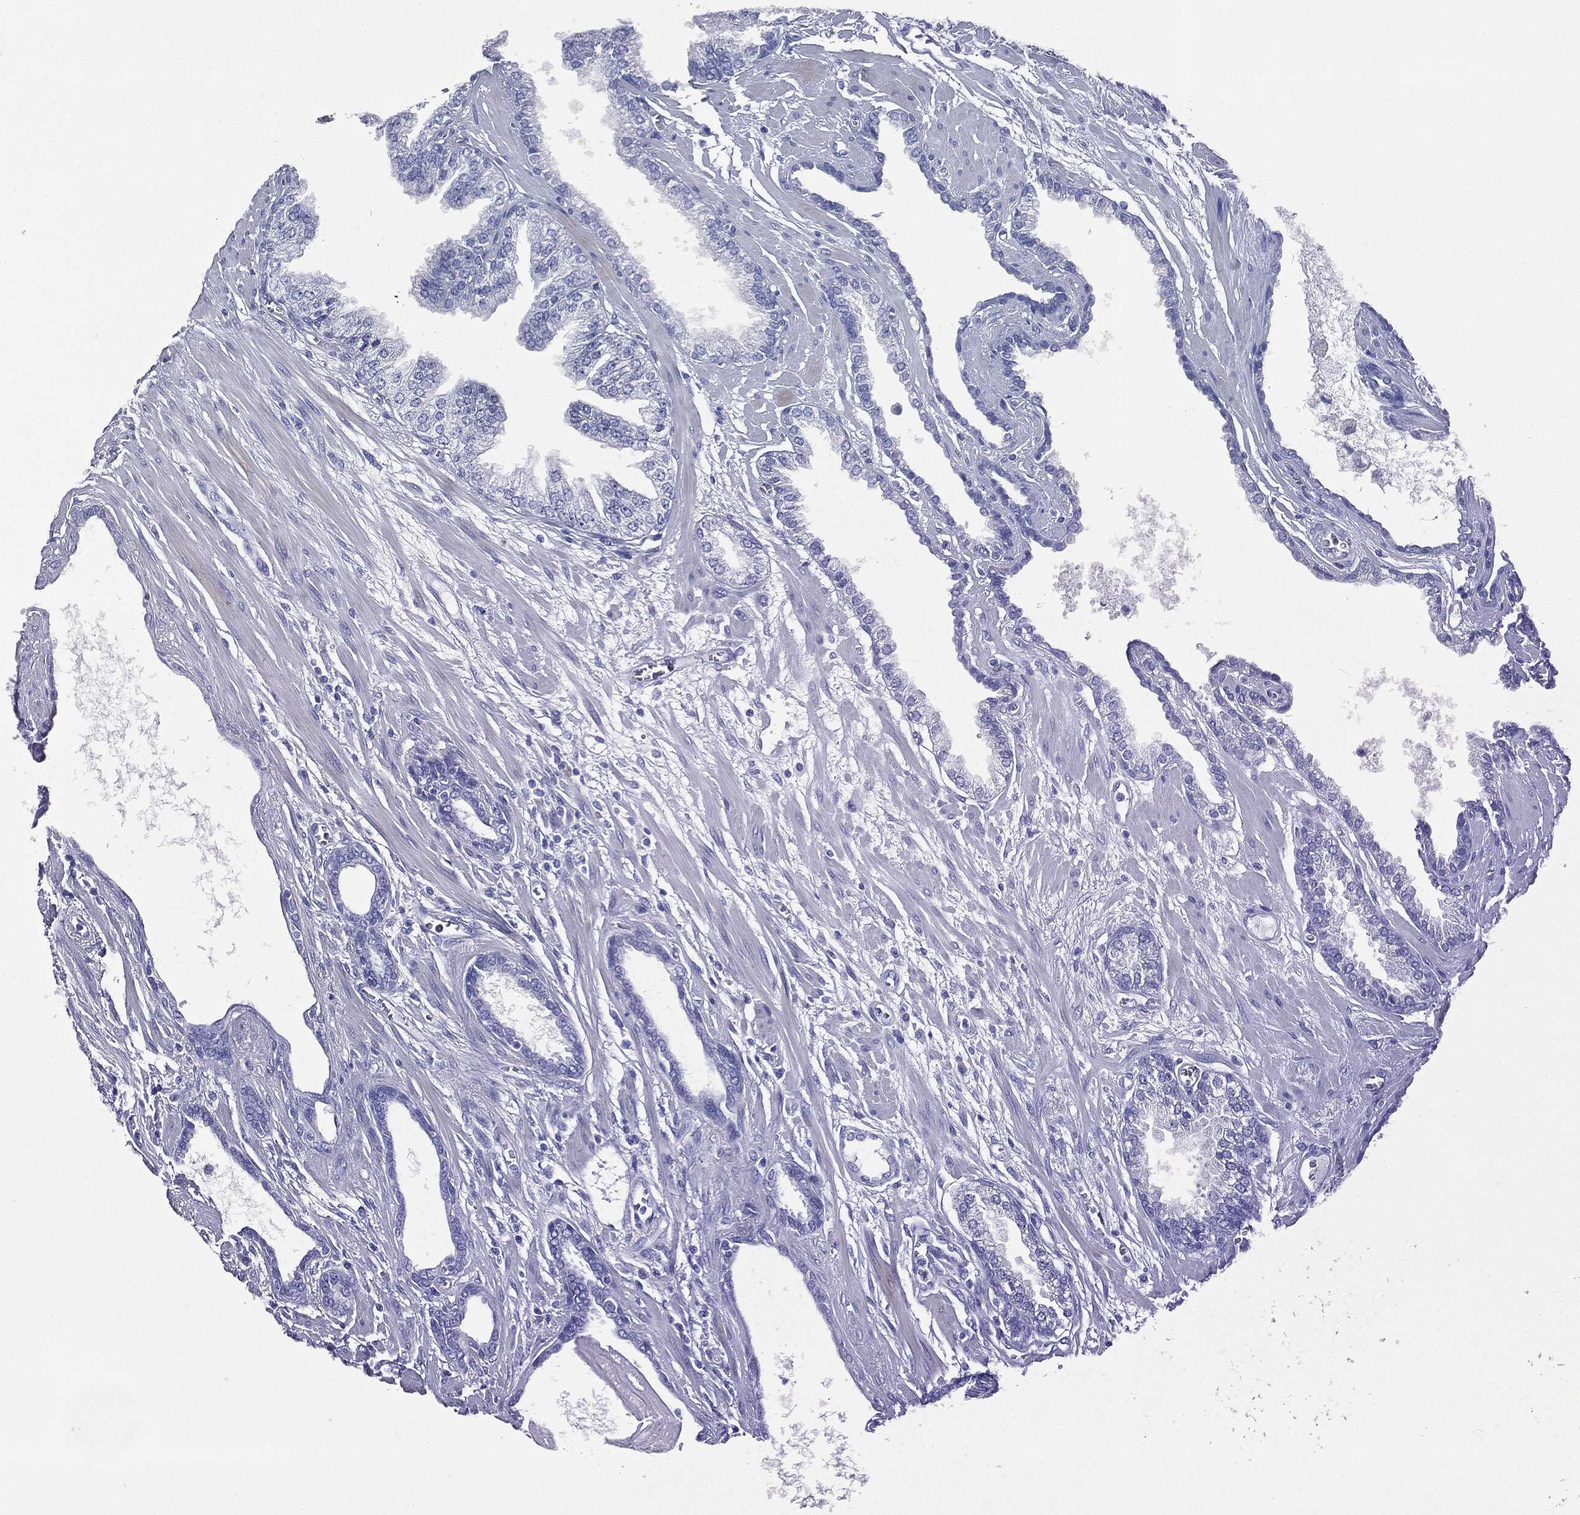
{"staining": {"intensity": "negative", "quantity": "none", "location": "none"}, "tissue": "prostate cancer", "cell_type": "Tumor cells", "image_type": "cancer", "snomed": [{"axis": "morphology", "description": "Adenocarcinoma, Low grade"}, {"axis": "topography", "description": "Prostate"}], "caption": "Prostate low-grade adenocarcinoma was stained to show a protein in brown. There is no significant positivity in tumor cells.", "gene": "ATP2A1", "patient": {"sex": "male", "age": 69}}